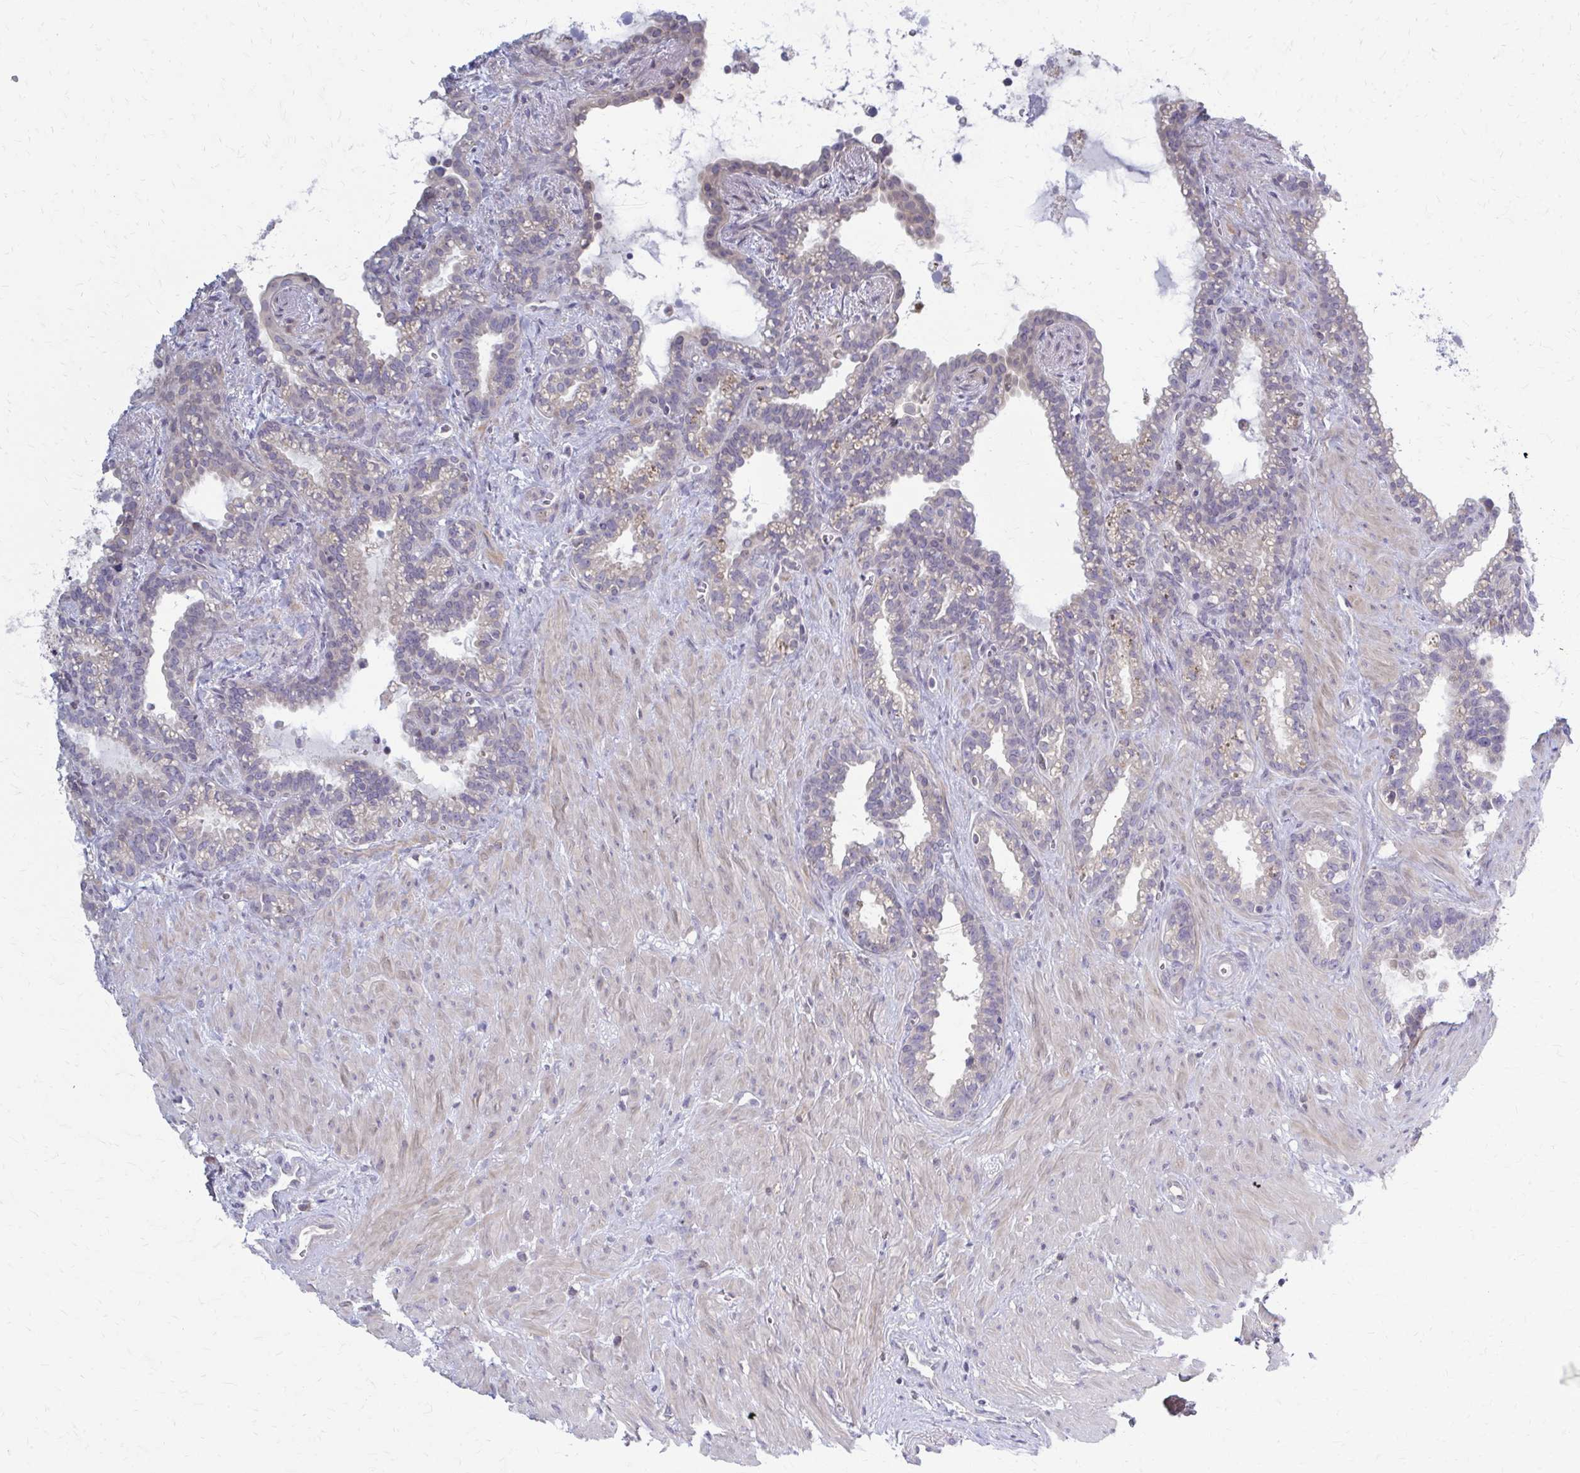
{"staining": {"intensity": "weak", "quantity": "<25%", "location": "cytoplasmic/membranous"}, "tissue": "seminal vesicle", "cell_type": "Glandular cells", "image_type": "normal", "snomed": [{"axis": "morphology", "description": "Normal tissue, NOS"}, {"axis": "topography", "description": "Seminal veicle"}], "caption": "The histopathology image reveals no significant expression in glandular cells of seminal vesicle. (DAB (3,3'-diaminobenzidine) immunohistochemistry (IHC), high magnification).", "gene": "MCRIP2", "patient": {"sex": "male", "age": 76}}